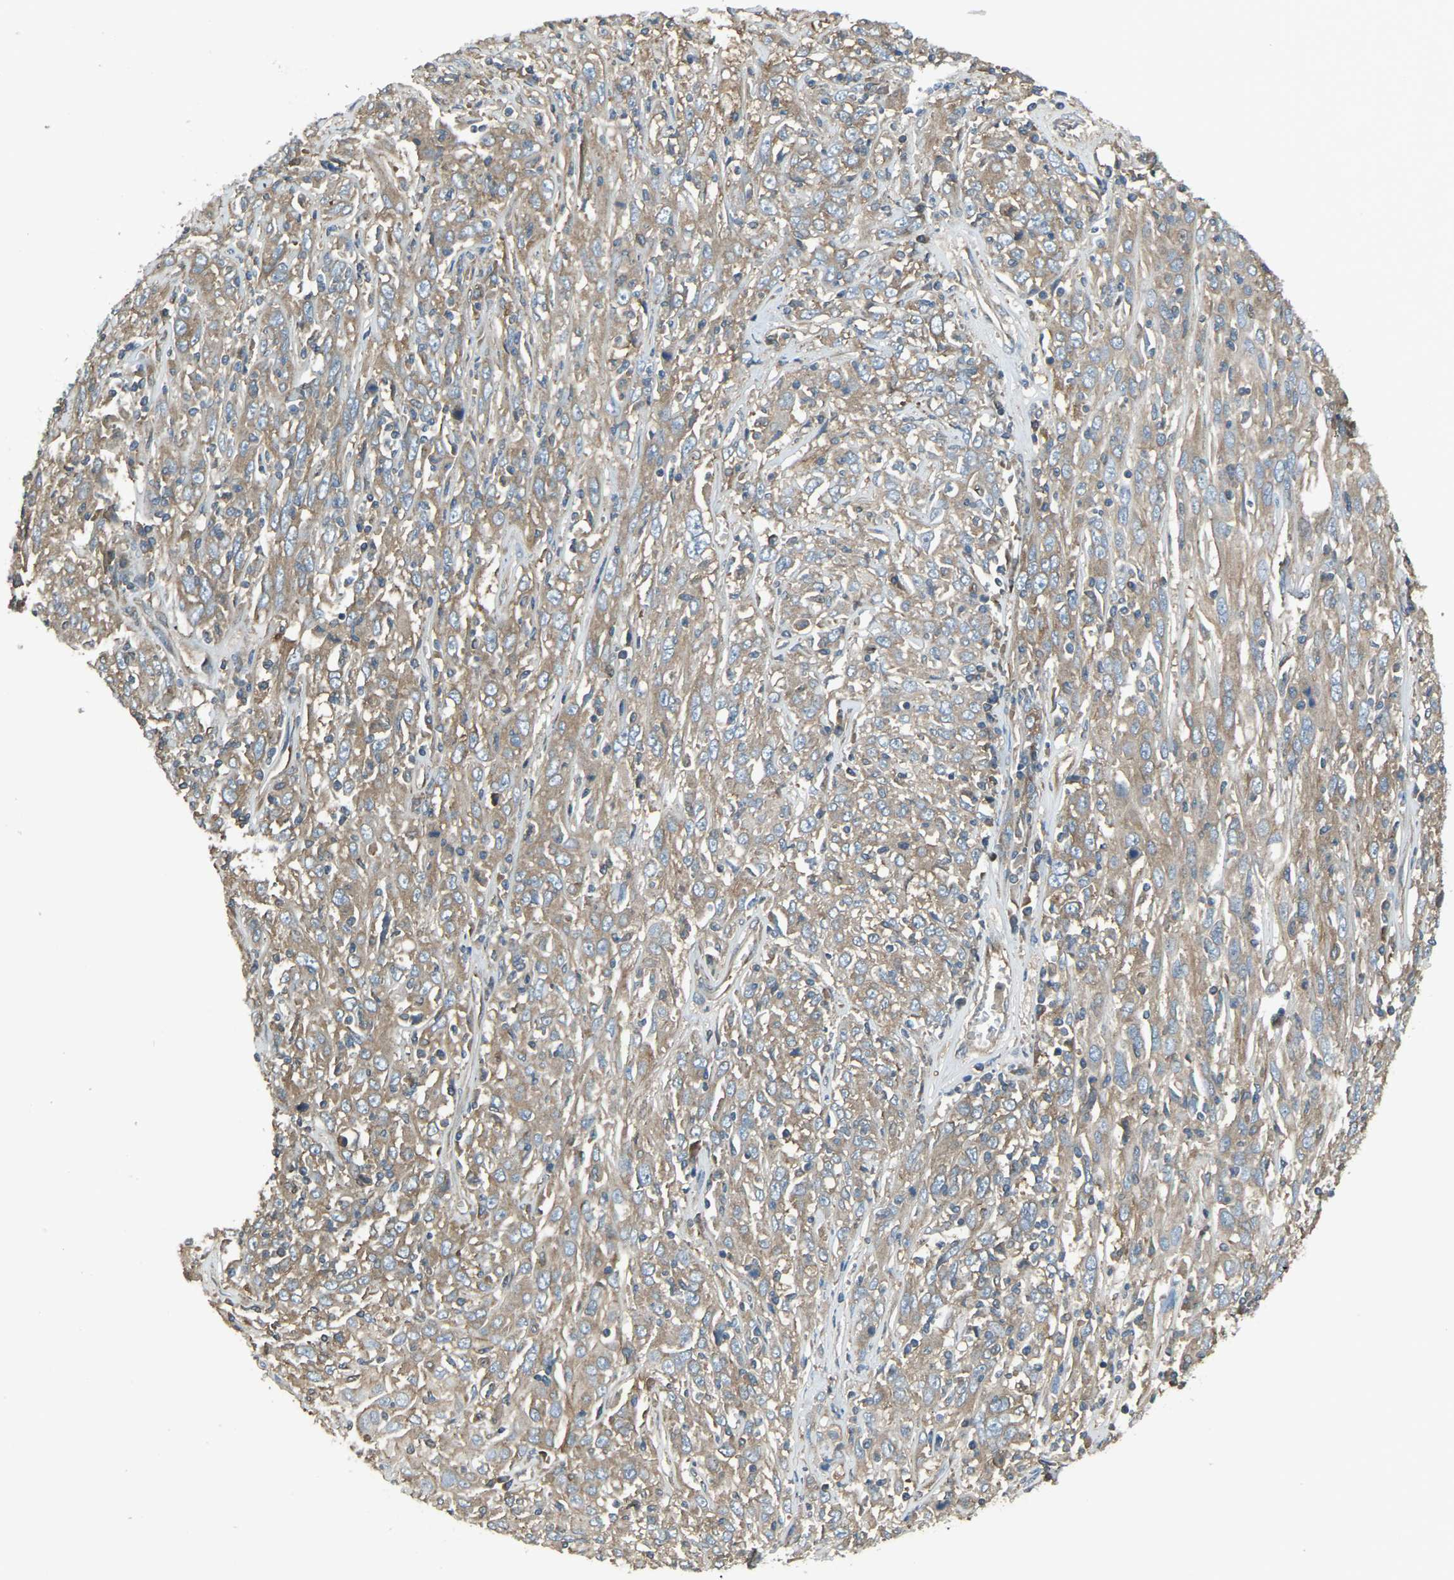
{"staining": {"intensity": "weak", "quantity": ">75%", "location": "cytoplasmic/membranous"}, "tissue": "cervical cancer", "cell_type": "Tumor cells", "image_type": "cancer", "snomed": [{"axis": "morphology", "description": "Squamous cell carcinoma, NOS"}, {"axis": "topography", "description": "Cervix"}], "caption": "A micrograph of human cervical squamous cell carcinoma stained for a protein shows weak cytoplasmic/membranous brown staining in tumor cells. Nuclei are stained in blue.", "gene": "AIMP1", "patient": {"sex": "female", "age": 46}}